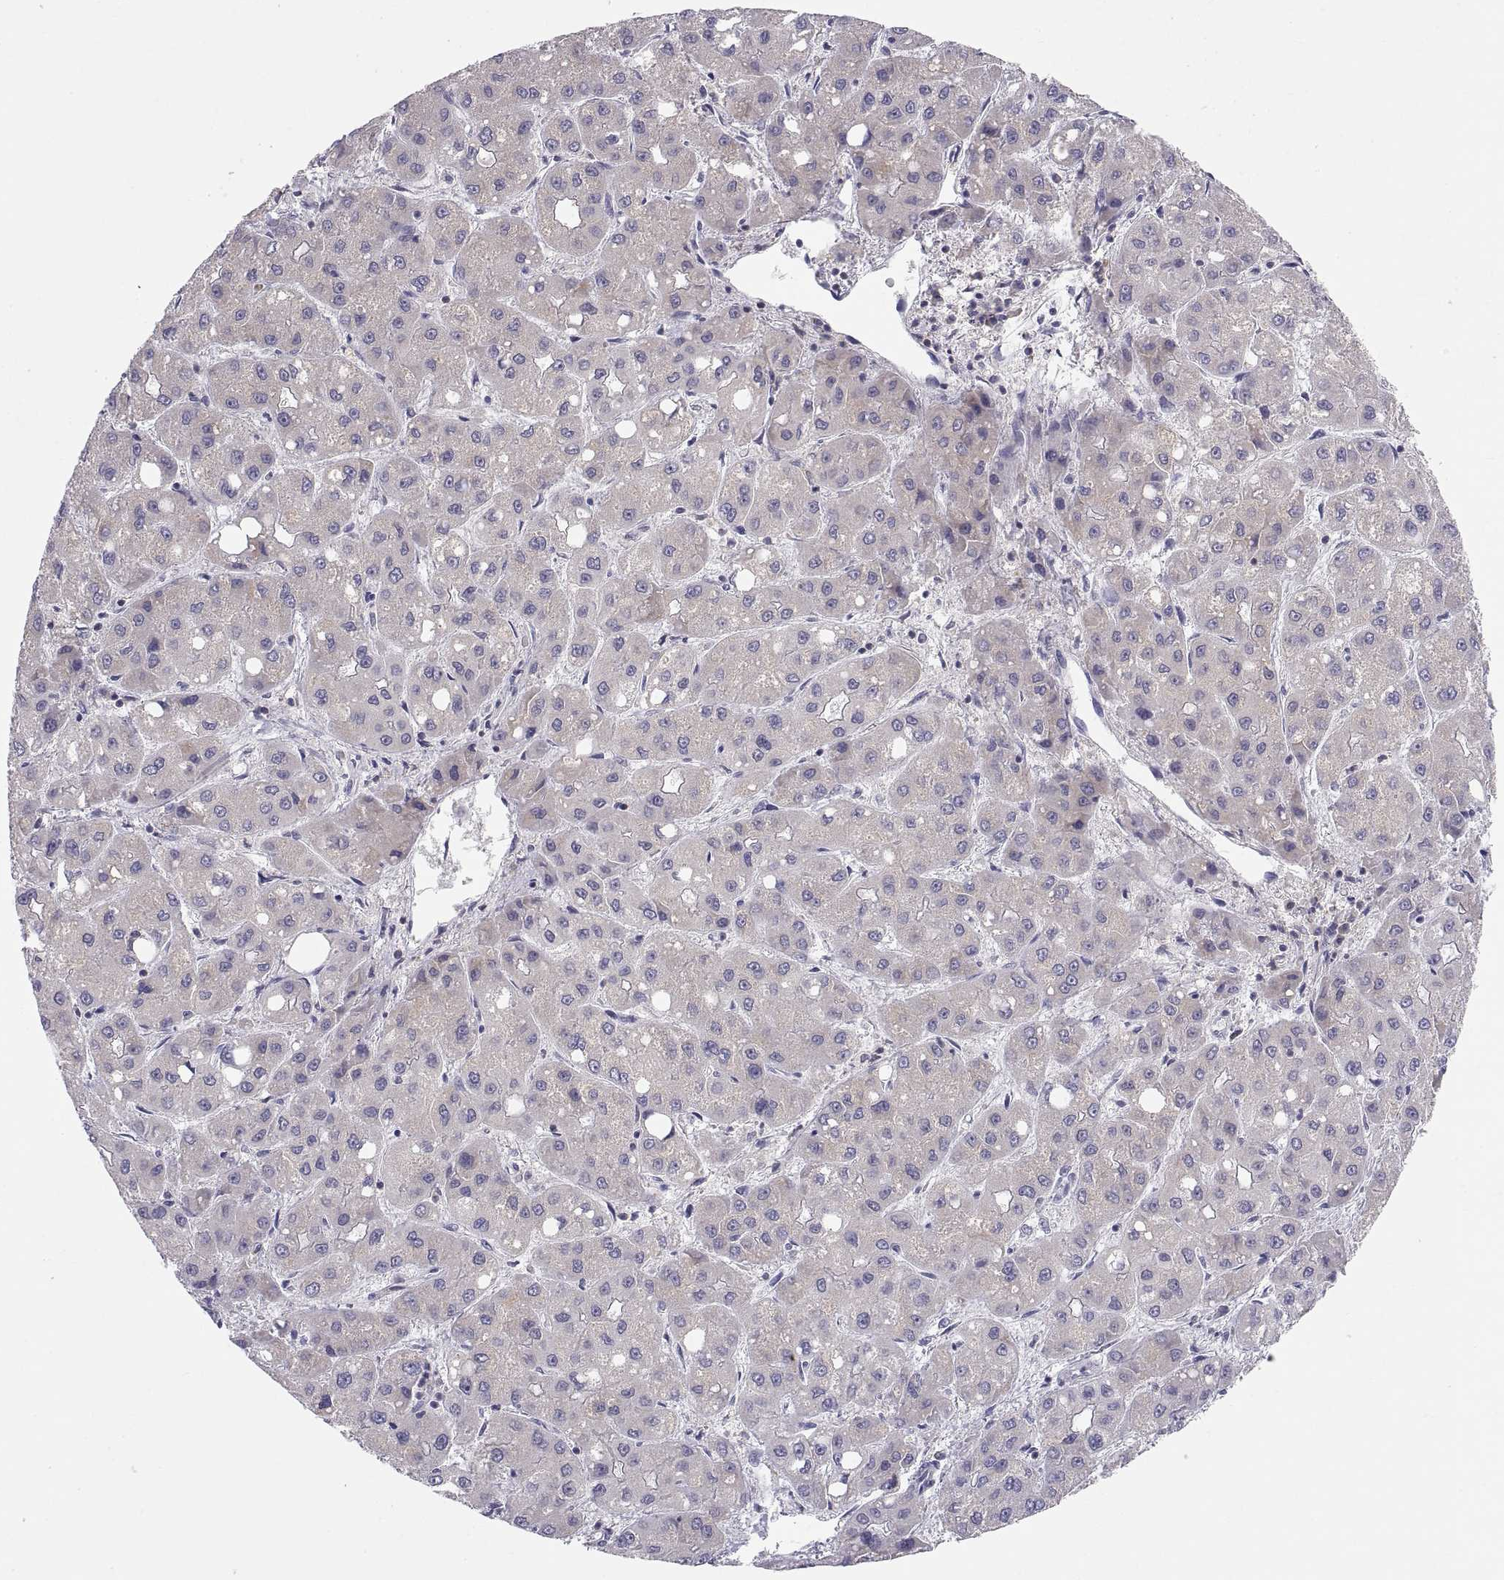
{"staining": {"intensity": "negative", "quantity": "none", "location": "none"}, "tissue": "liver cancer", "cell_type": "Tumor cells", "image_type": "cancer", "snomed": [{"axis": "morphology", "description": "Carcinoma, Hepatocellular, NOS"}, {"axis": "topography", "description": "Liver"}], "caption": "A micrograph of liver cancer stained for a protein shows no brown staining in tumor cells. Brightfield microscopy of immunohistochemistry (IHC) stained with DAB (3,3'-diaminobenzidine) (brown) and hematoxylin (blue), captured at high magnification.", "gene": "ERO1A", "patient": {"sex": "male", "age": 73}}